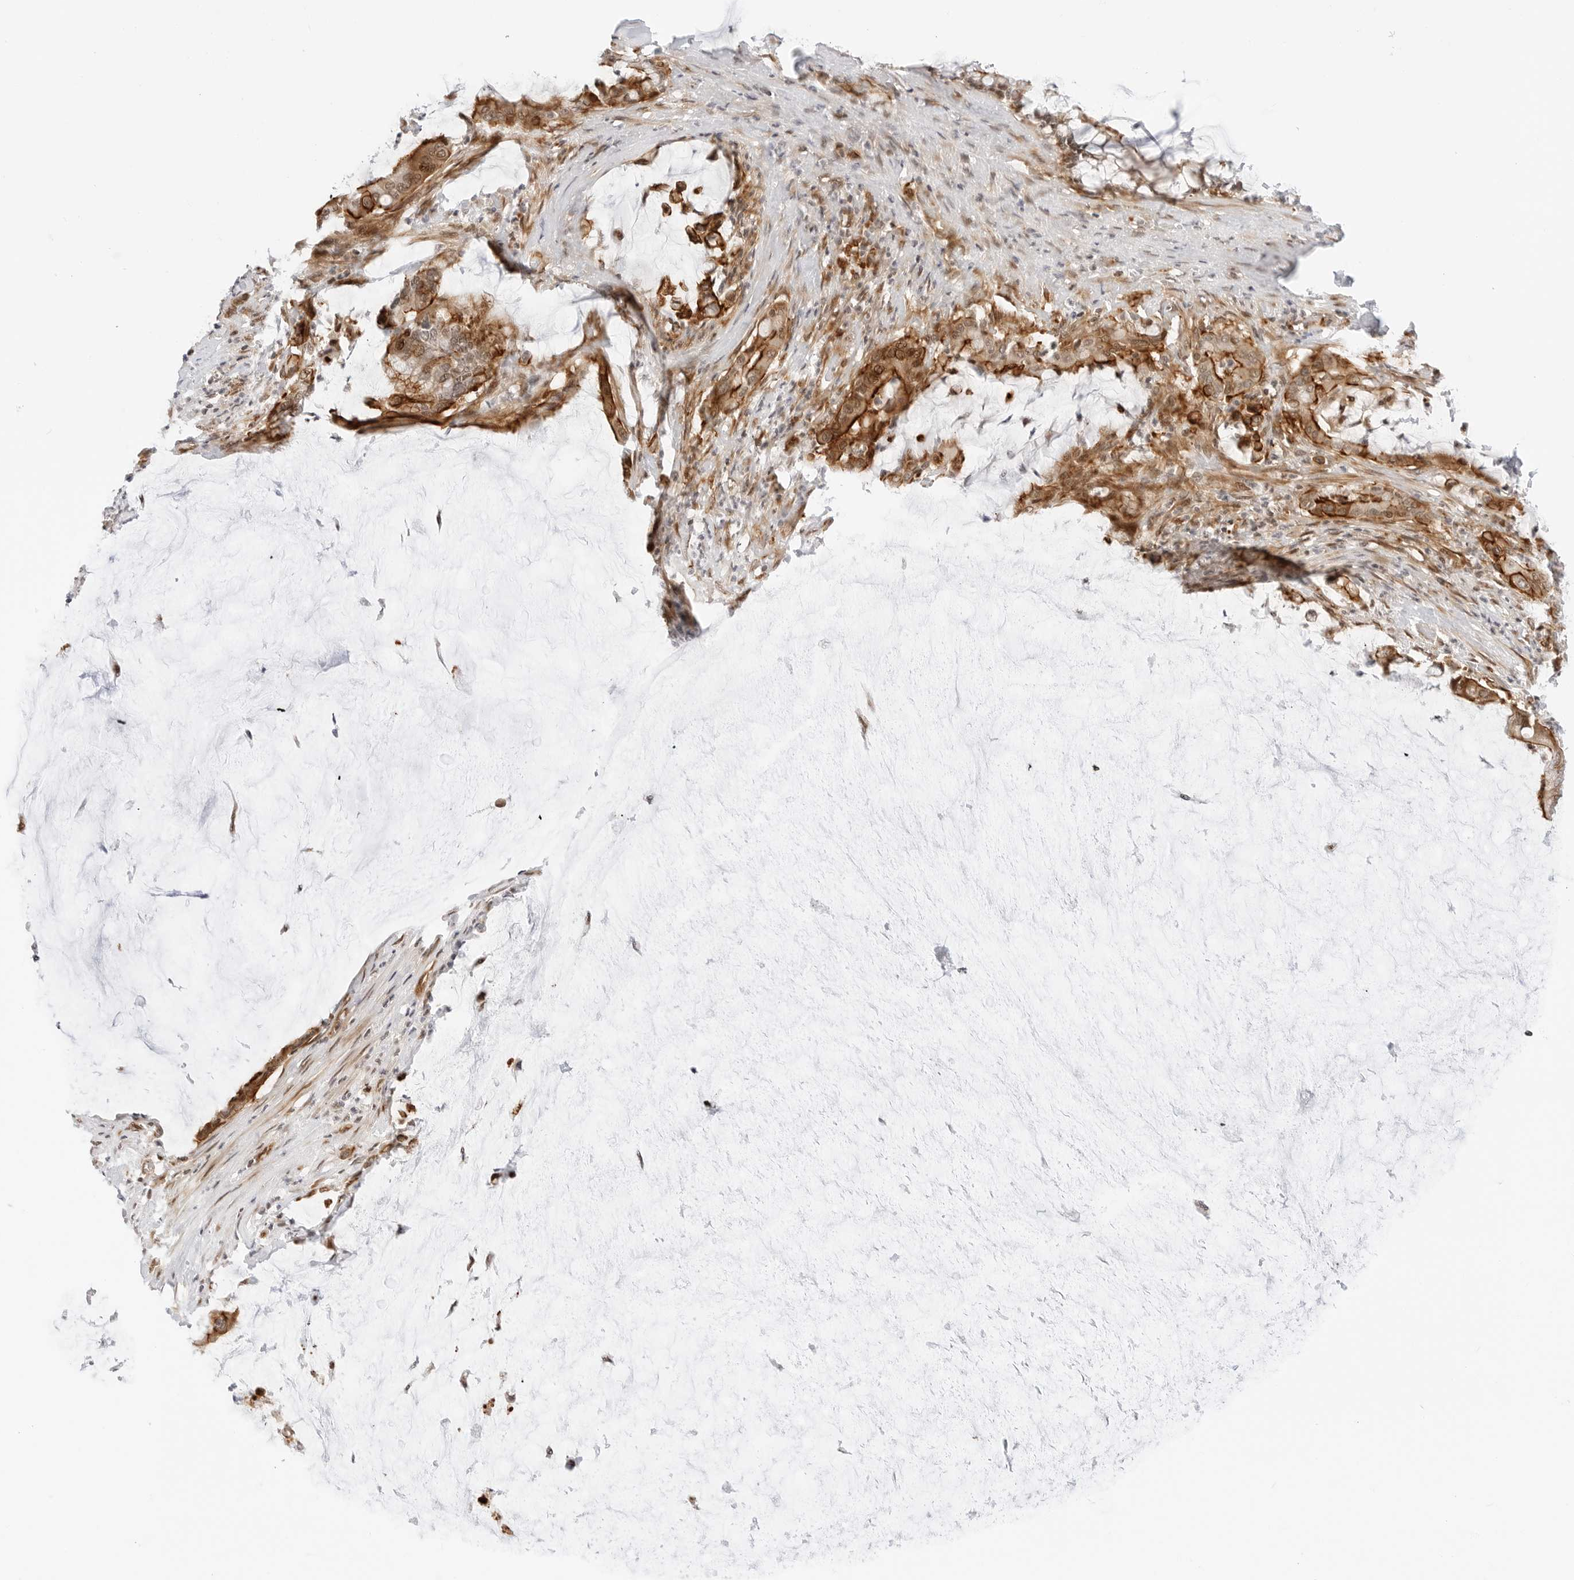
{"staining": {"intensity": "strong", "quantity": ">75%", "location": "cytoplasmic/membranous,nuclear"}, "tissue": "pancreatic cancer", "cell_type": "Tumor cells", "image_type": "cancer", "snomed": [{"axis": "morphology", "description": "Adenocarcinoma, NOS"}, {"axis": "topography", "description": "Pancreas"}], "caption": "Protein positivity by immunohistochemistry (IHC) demonstrates strong cytoplasmic/membranous and nuclear expression in approximately >75% of tumor cells in pancreatic cancer (adenocarcinoma).", "gene": "ZNF613", "patient": {"sex": "male", "age": 41}}